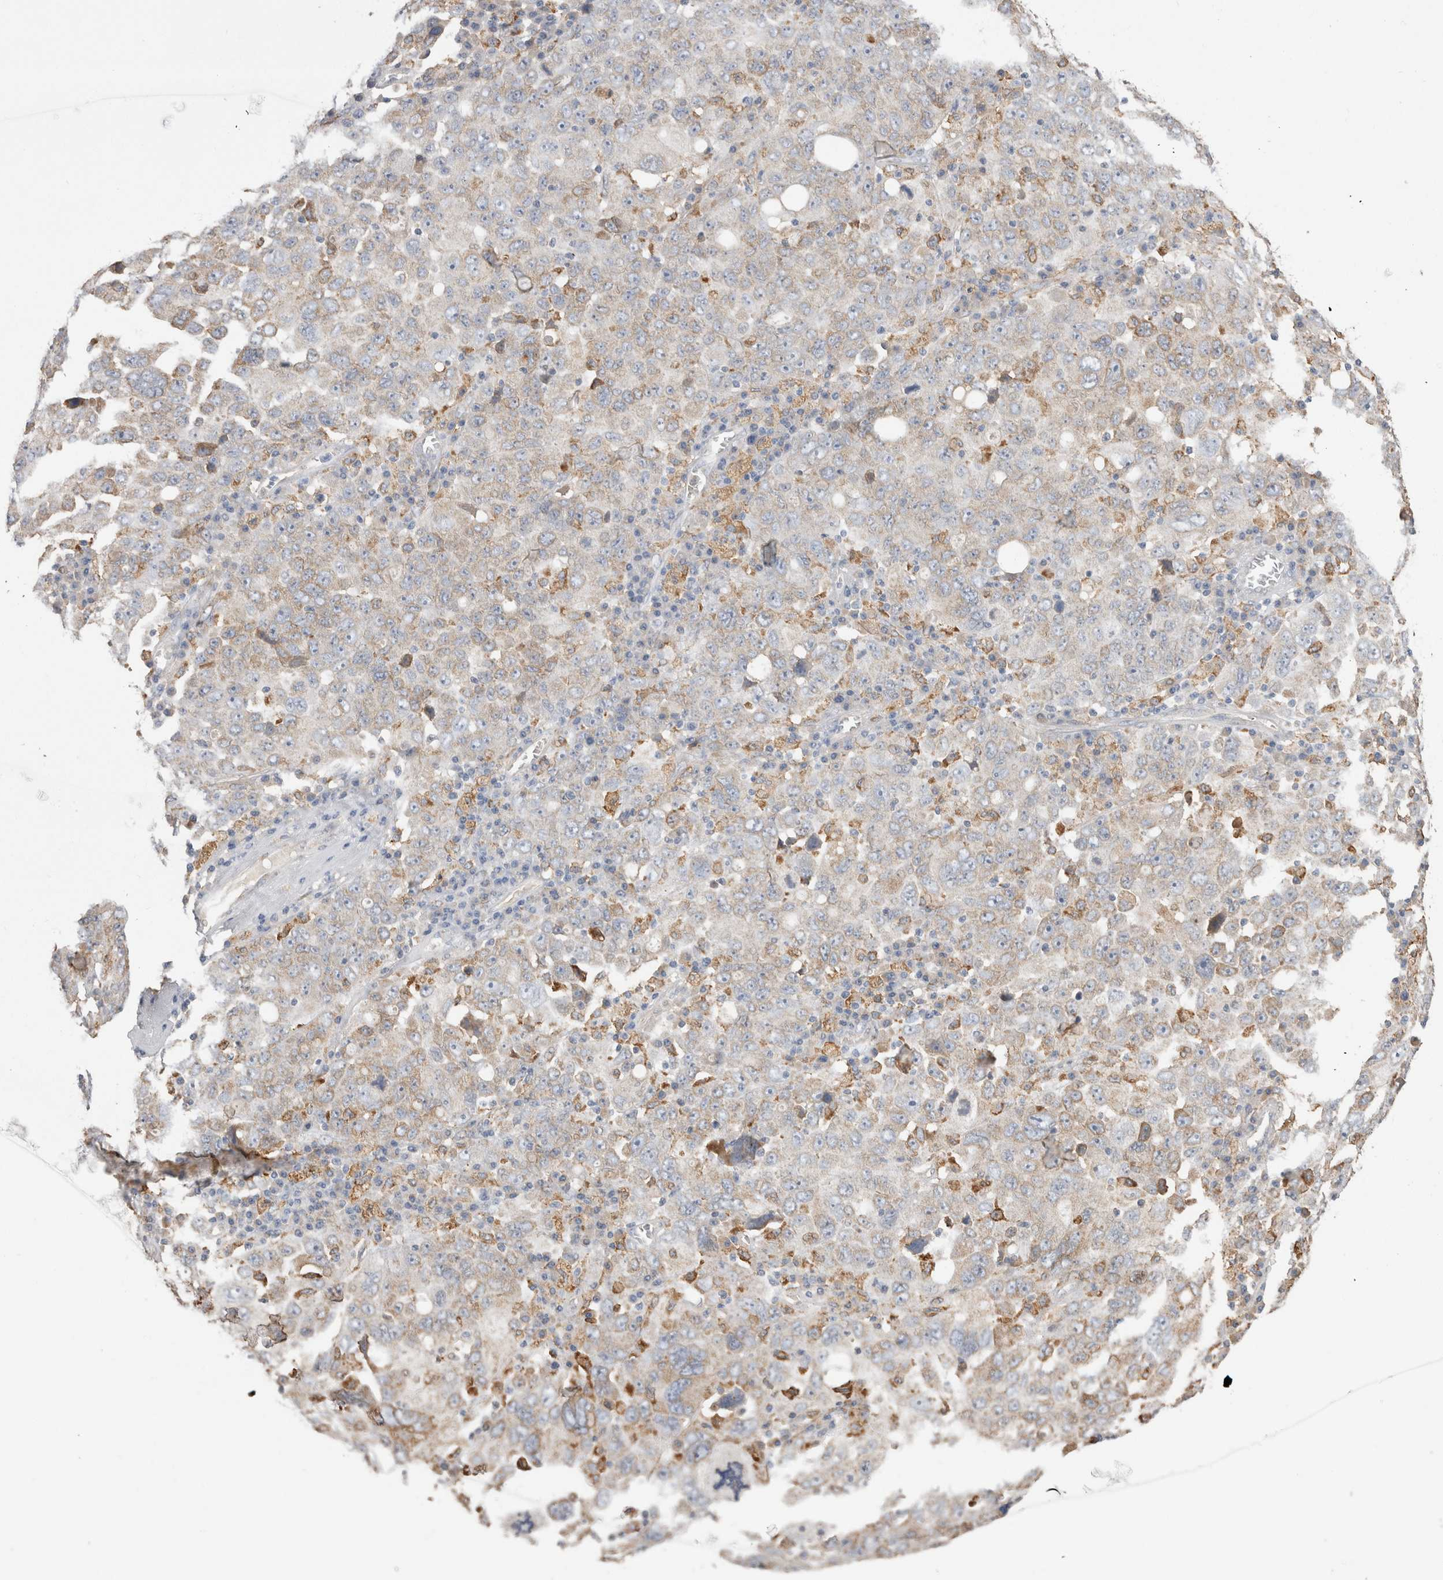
{"staining": {"intensity": "weak", "quantity": "<25%", "location": "cytoplasmic/membranous"}, "tissue": "ovarian cancer", "cell_type": "Tumor cells", "image_type": "cancer", "snomed": [{"axis": "morphology", "description": "Carcinoma, endometroid"}, {"axis": "topography", "description": "Ovary"}], "caption": "Immunohistochemistry (IHC) micrograph of human endometroid carcinoma (ovarian) stained for a protein (brown), which displays no expression in tumor cells.", "gene": "LRPAP1", "patient": {"sex": "female", "age": 62}}